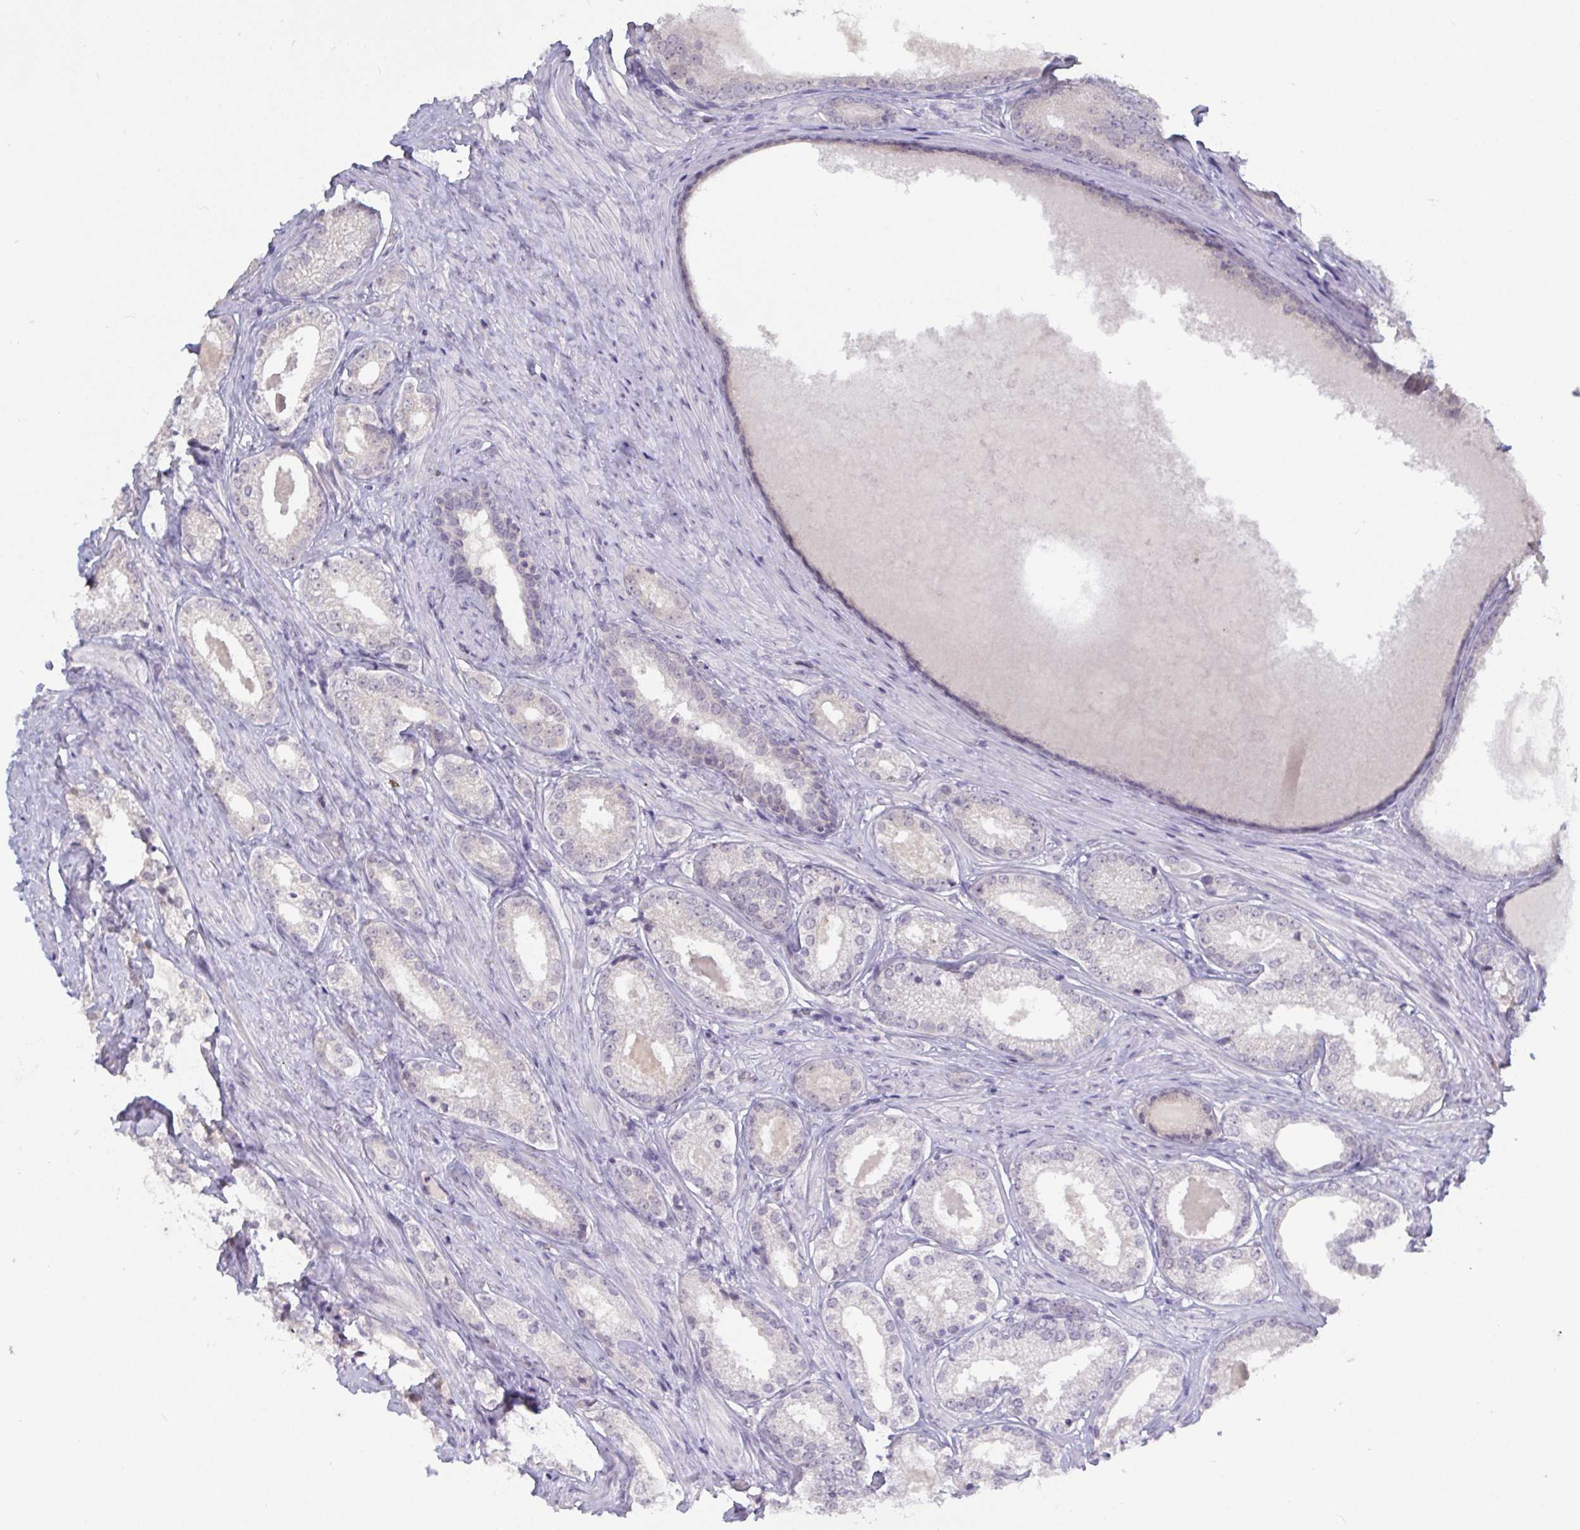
{"staining": {"intensity": "negative", "quantity": "none", "location": "none"}, "tissue": "prostate cancer", "cell_type": "Tumor cells", "image_type": "cancer", "snomed": [{"axis": "morphology", "description": "Adenocarcinoma, NOS"}, {"axis": "morphology", "description": "Adenocarcinoma, Low grade"}, {"axis": "topography", "description": "Prostate"}], "caption": "This is a image of immunohistochemistry (IHC) staining of low-grade adenocarcinoma (prostate), which shows no positivity in tumor cells.", "gene": "ZNF784", "patient": {"sex": "male", "age": 68}}